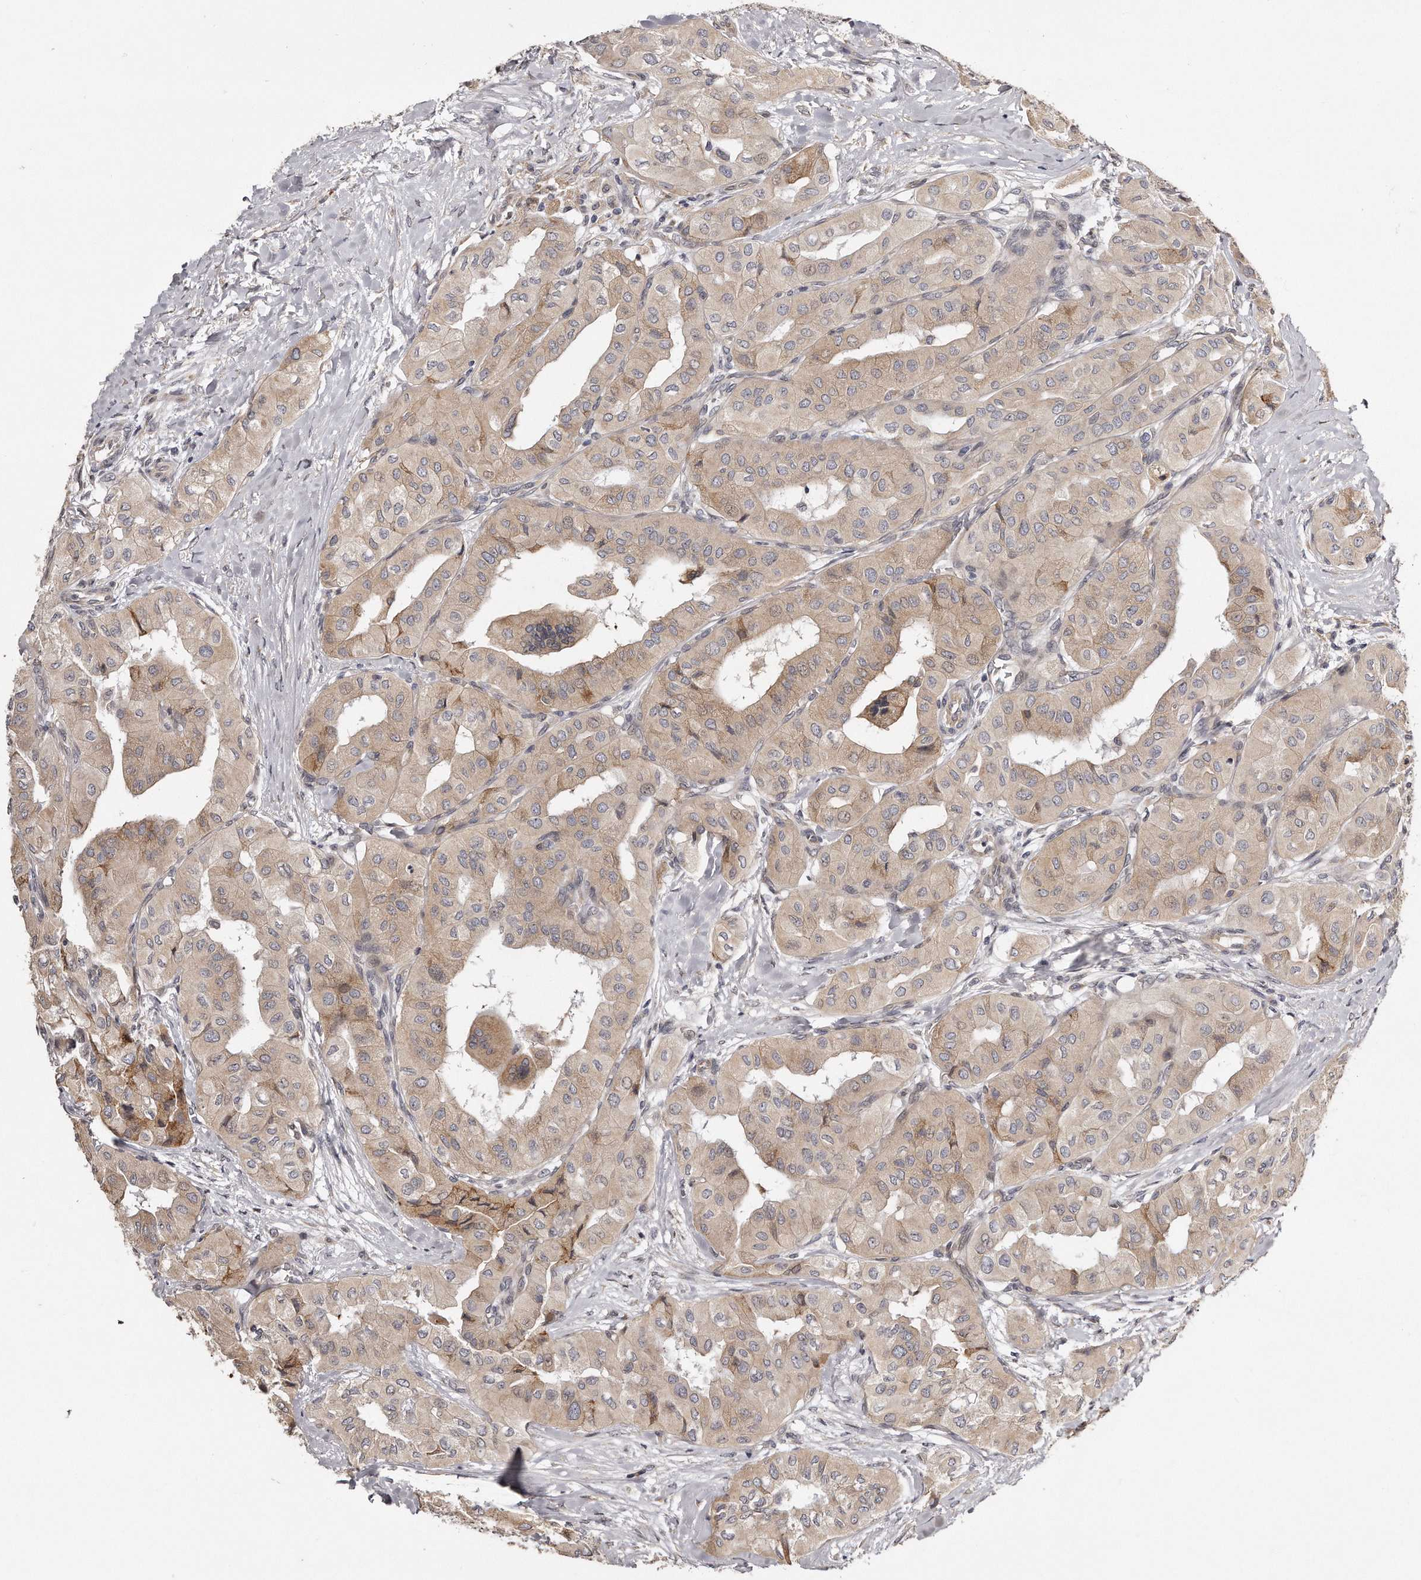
{"staining": {"intensity": "weak", "quantity": "25%-75%", "location": "cytoplasmic/membranous"}, "tissue": "thyroid cancer", "cell_type": "Tumor cells", "image_type": "cancer", "snomed": [{"axis": "morphology", "description": "Papillary adenocarcinoma, NOS"}, {"axis": "topography", "description": "Thyroid gland"}], "caption": "Papillary adenocarcinoma (thyroid) stained with DAB (3,3'-diaminobenzidine) IHC demonstrates low levels of weak cytoplasmic/membranous expression in approximately 25%-75% of tumor cells.", "gene": "TRAPPC14", "patient": {"sex": "female", "age": 59}}